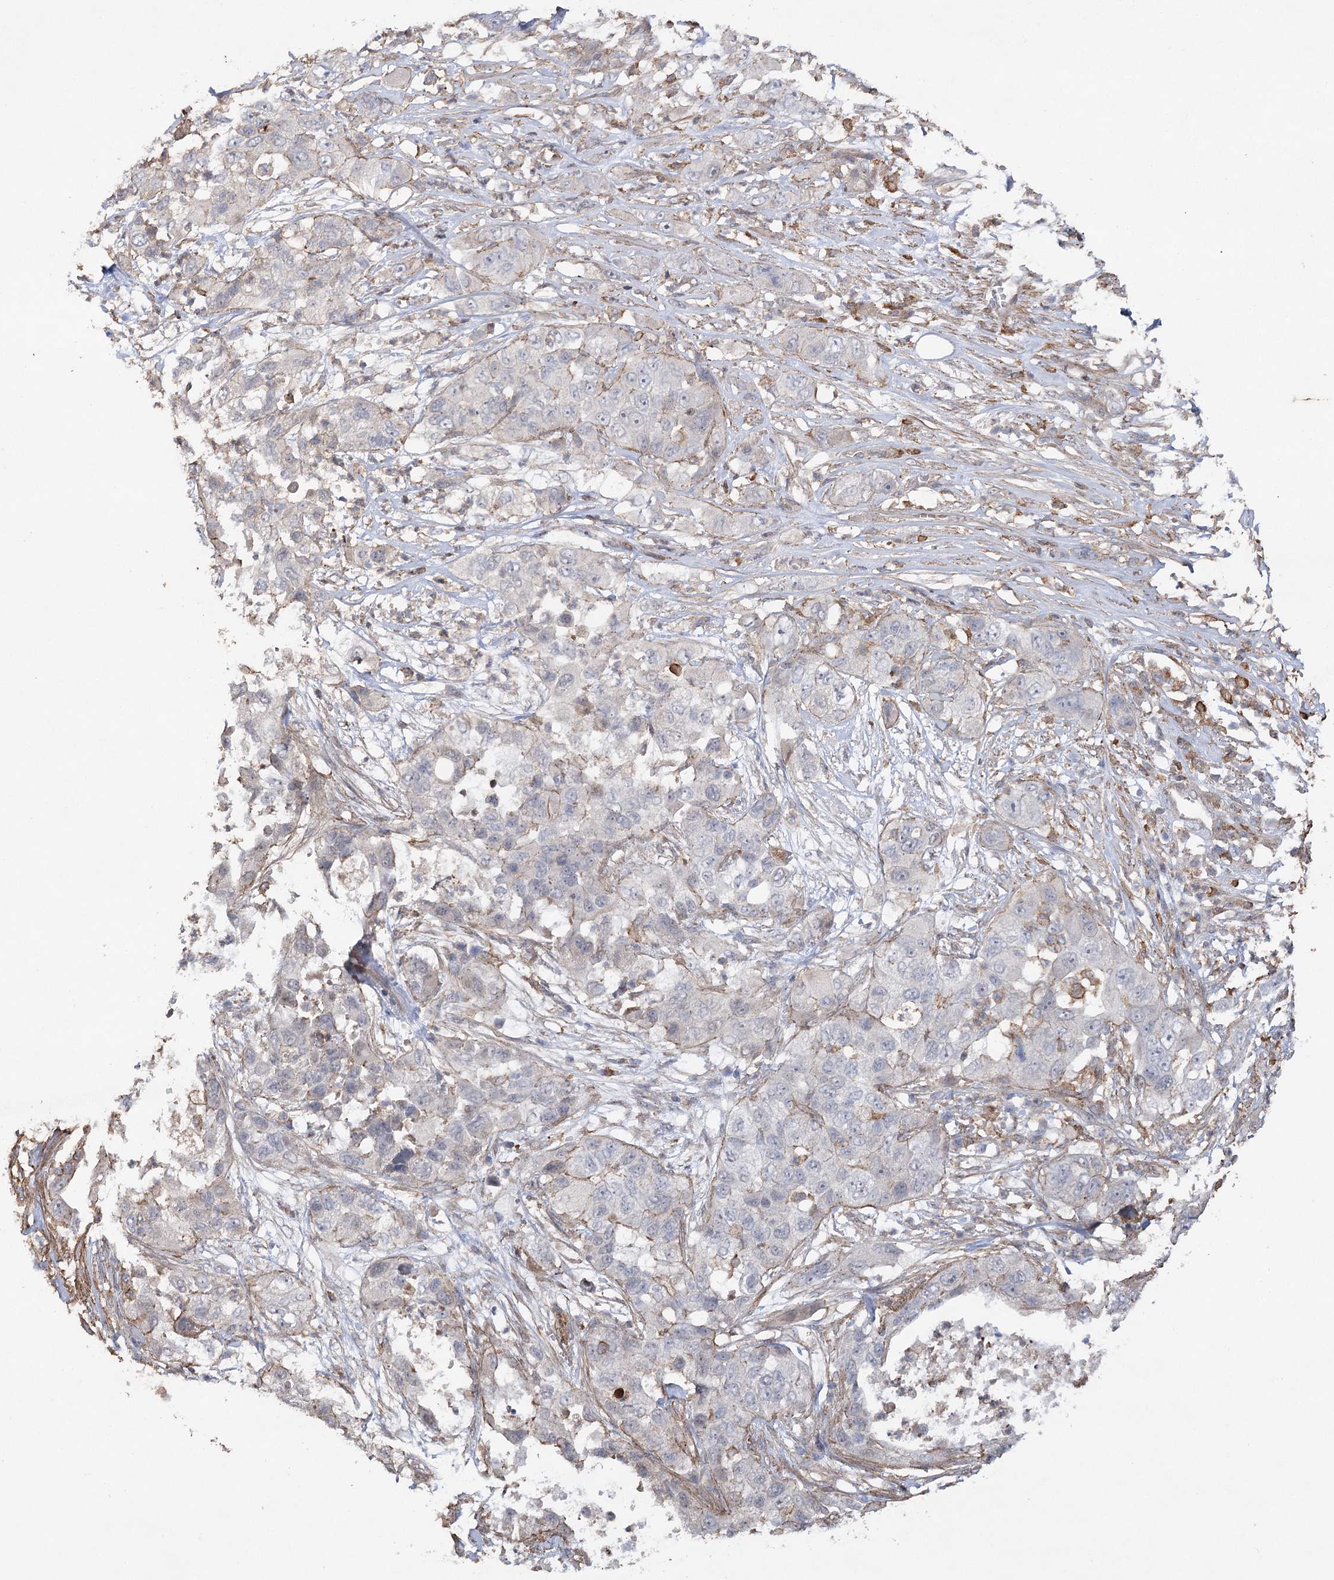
{"staining": {"intensity": "negative", "quantity": "none", "location": "none"}, "tissue": "pancreatic cancer", "cell_type": "Tumor cells", "image_type": "cancer", "snomed": [{"axis": "morphology", "description": "Adenocarcinoma, NOS"}, {"axis": "topography", "description": "Pancreas"}], "caption": "Human pancreatic cancer stained for a protein using immunohistochemistry reveals no expression in tumor cells.", "gene": "OBSL1", "patient": {"sex": "female", "age": 78}}